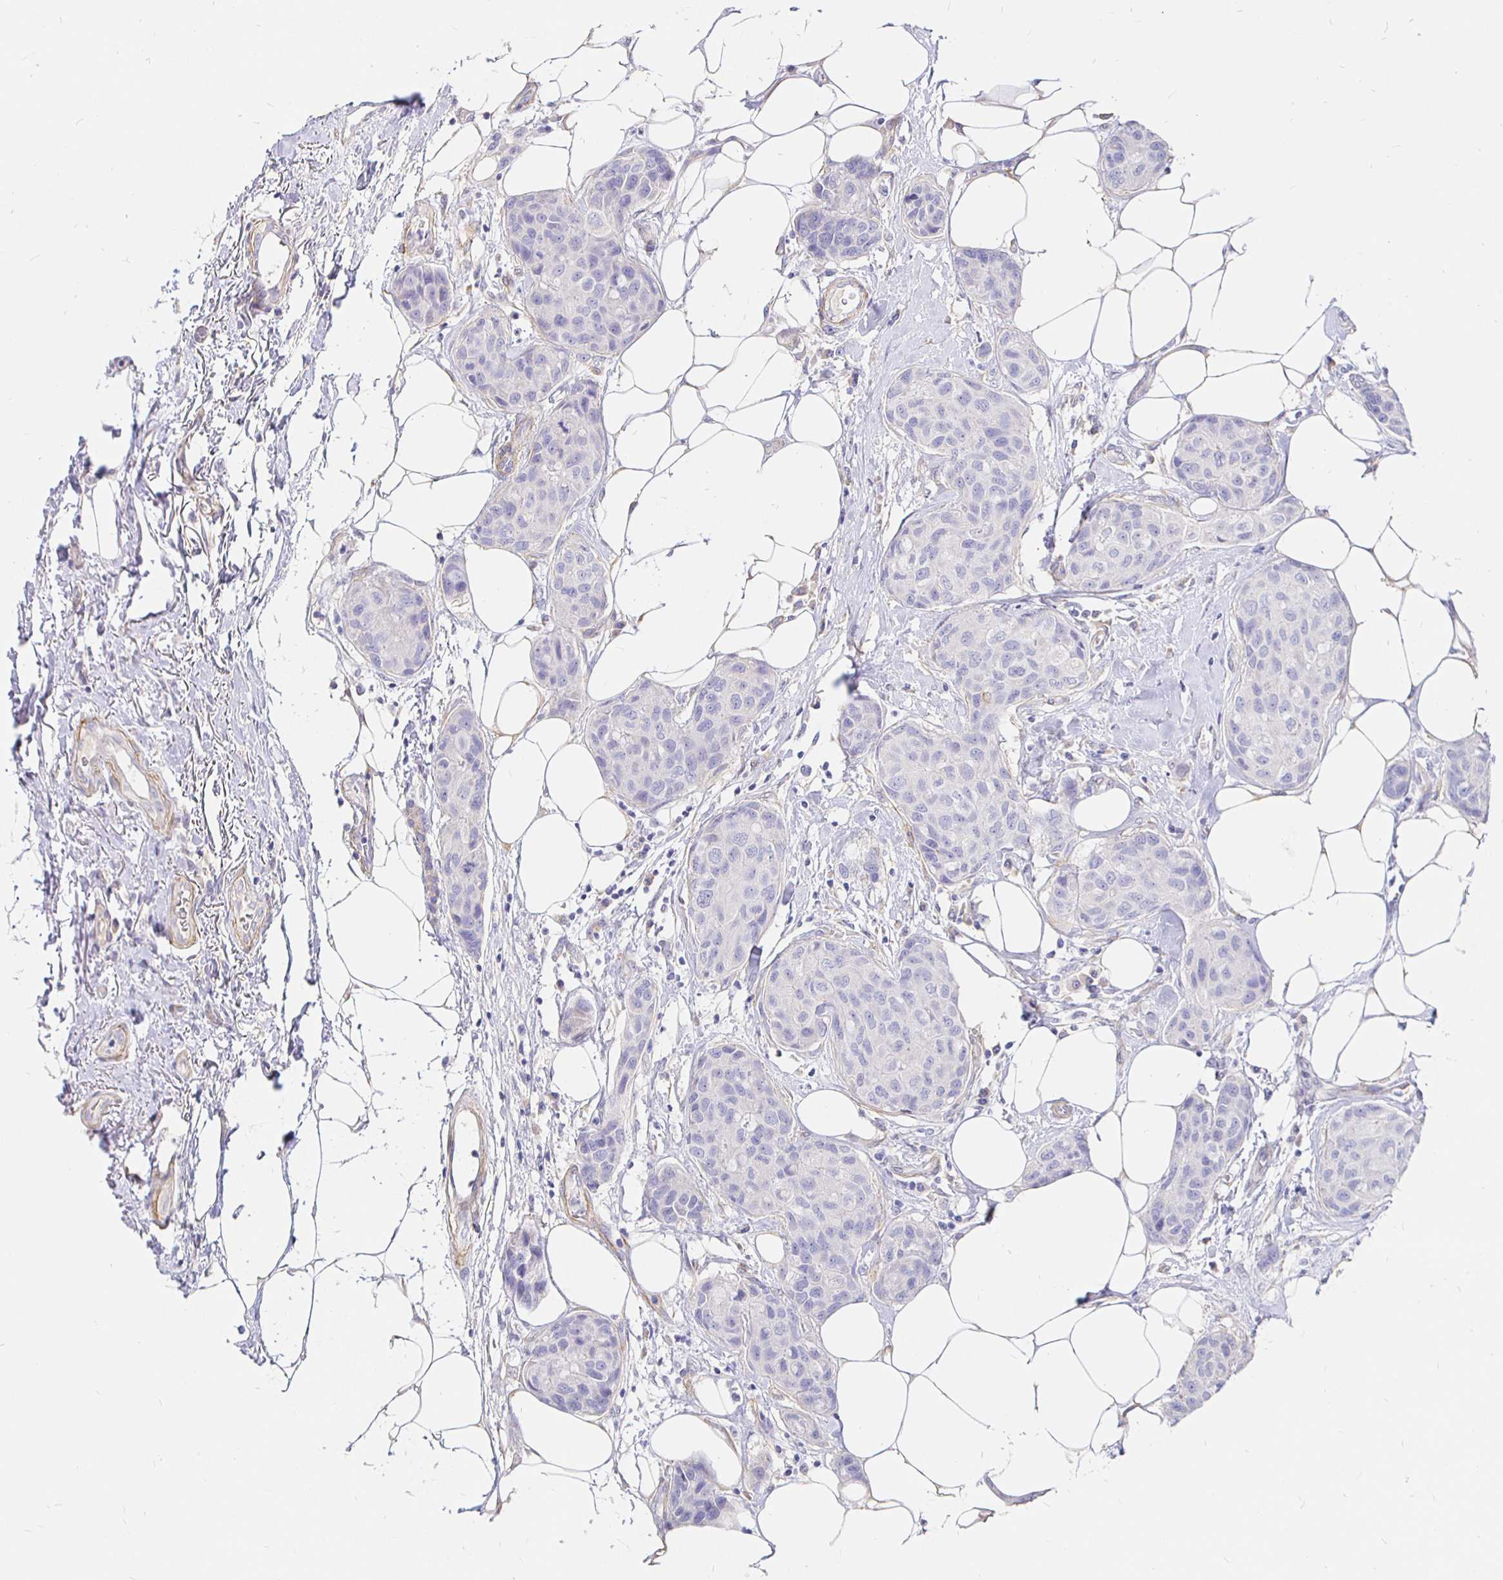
{"staining": {"intensity": "negative", "quantity": "none", "location": "none"}, "tissue": "breast cancer", "cell_type": "Tumor cells", "image_type": "cancer", "snomed": [{"axis": "morphology", "description": "Duct carcinoma"}, {"axis": "topography", "description": "Breast"}], "caption": "This is an immunohistochemistry (IHC) image of human intraductal carcinoma (breast). There is no positivity in tumor cells.", "gene": "PALM2AKAP2", "patient": {"sex": "female", "age": 80}}